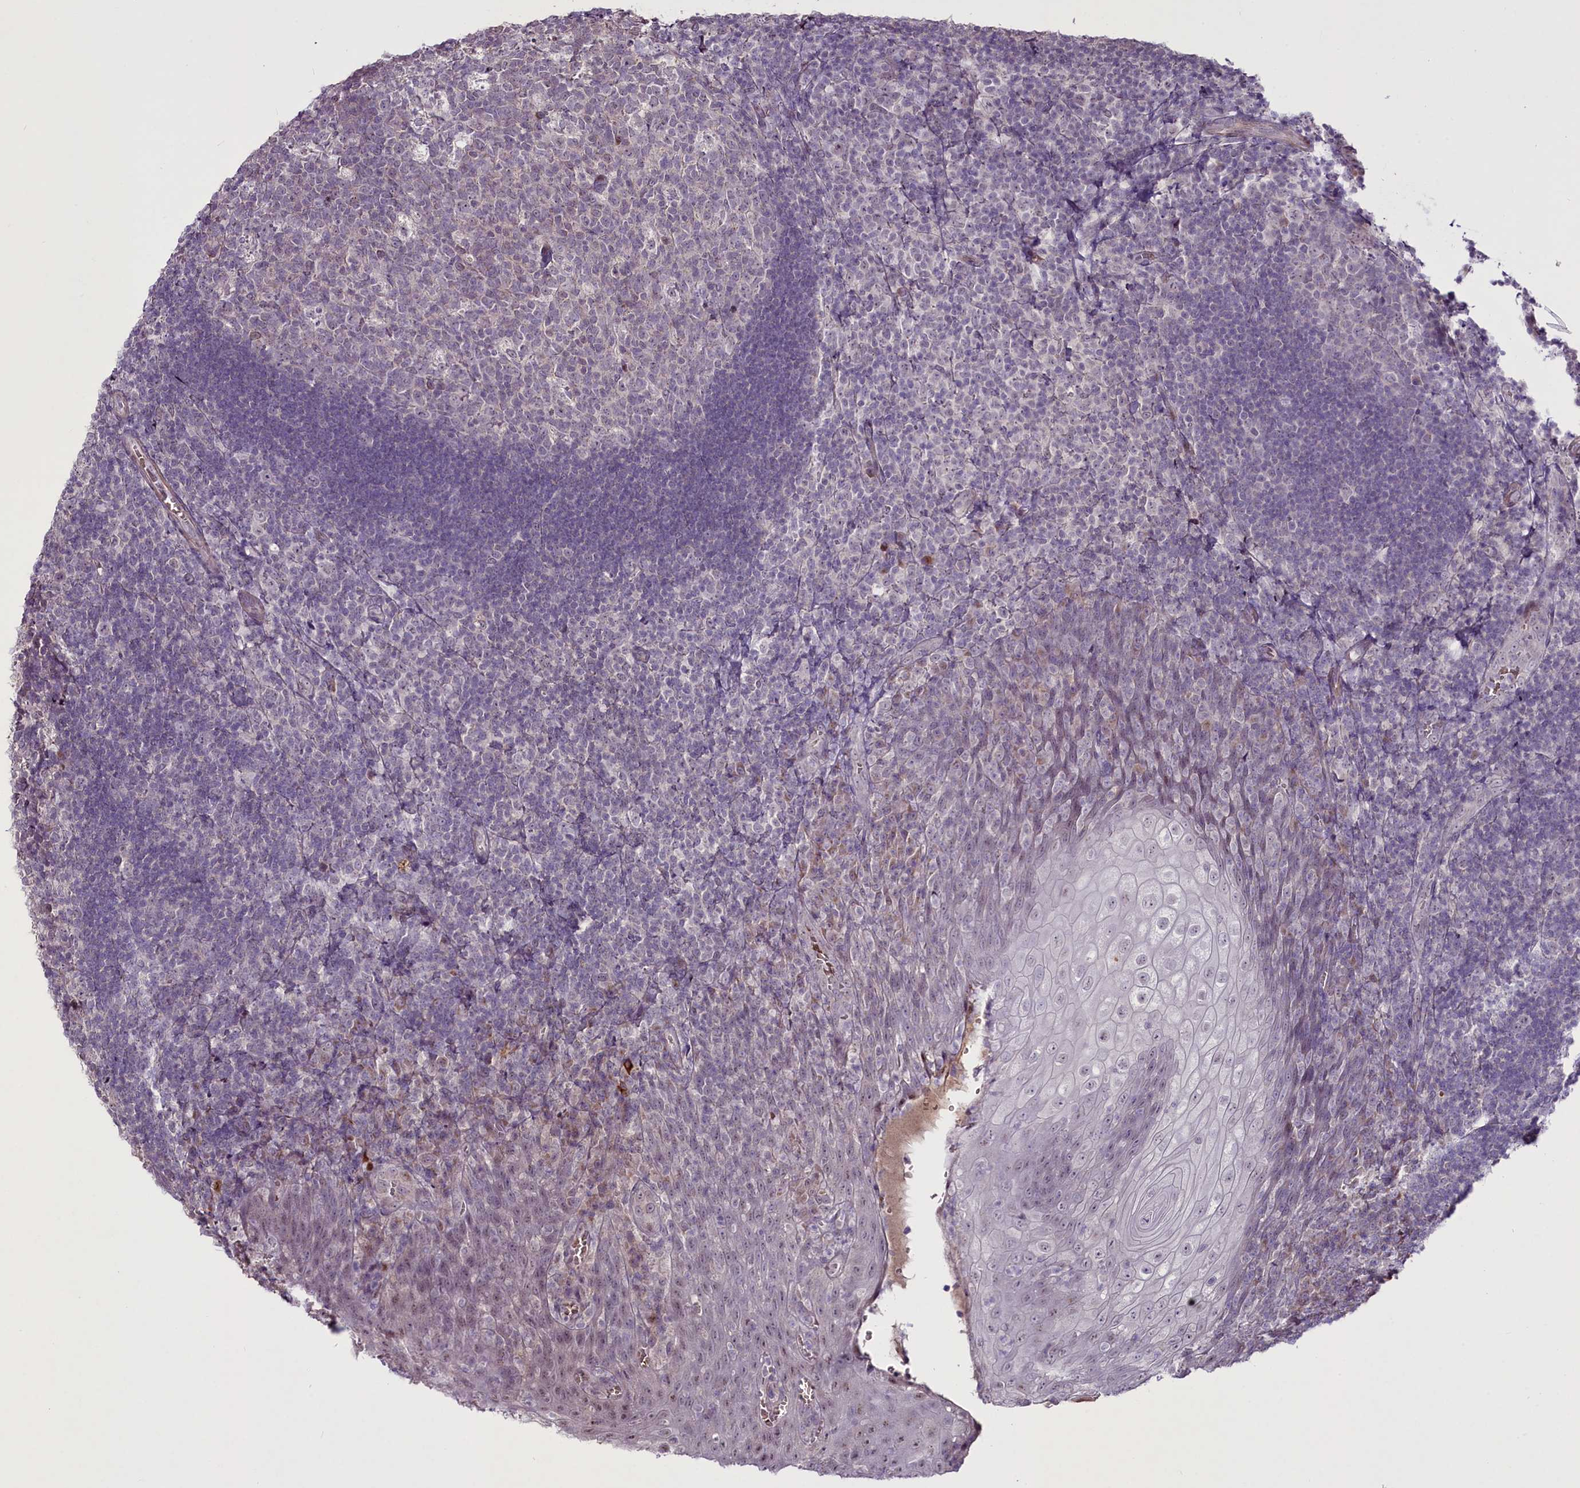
{"staining": {"intensity": "negative", "quantity": "none", "location": "none"}, "tissue": "tonsil", "cell_type": "Germinal center cells", "image_type": "normal", "snomed": [{"axis": "morphology", "description": "Normal tissue, NOS"}, {"axis": "topography", "description": "Tonsil"}], "caption": "Human tonsil stained for a protein using immunohistochemistry (IHC) reveals no staining in germinal center cells.", "gene": "SUSD3", "patient": {"sex": "male", "age": 17}}